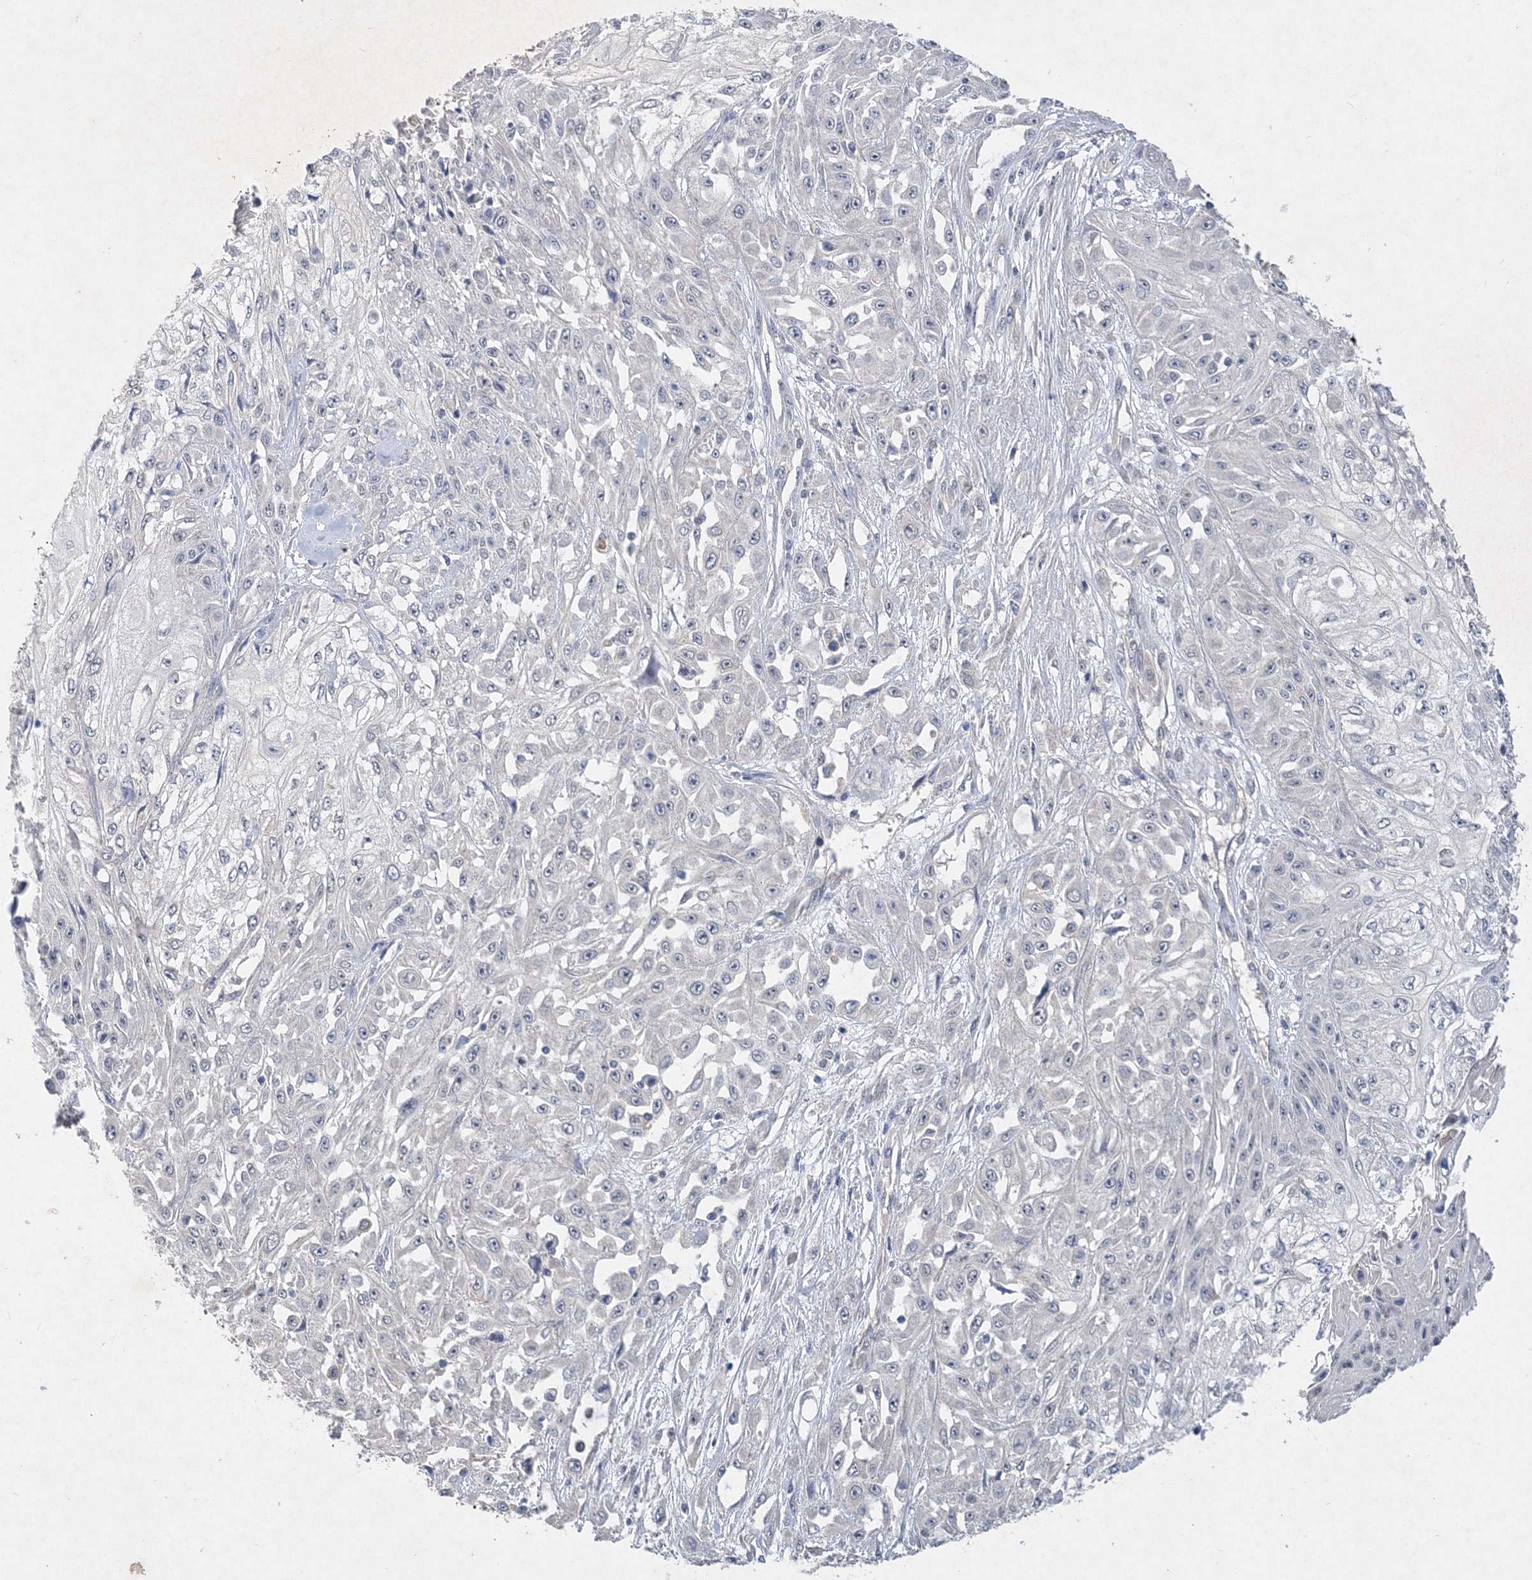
{"staining": {"intensity": "negative", "quantity": "none", "location": "none"}, "tissue": "skin cancer", "cell_type": "Tumor cells", "image_type": "cancer", "snomed": [{"axis": "morphology", "description": "Squamous cell carcinoma, NOS"}, {"axis": "morphology", "description": "Squamous cell carcinoma, metastatic, NOS"}, {"axis": "topography", "description": "Skin"}, {"axis": "topography", "description": "Lymph node"}], "caption": "IHC photomicrograph of neoplastic tissue: skin cancer stained with DAB (3,3'-diaminobenzidine) exhibits no significant protein positivity in tumor cells. Nuclei are stained in blue.", "gene": "C11orf58", "patient": {"sex": "male", "age": 75}}